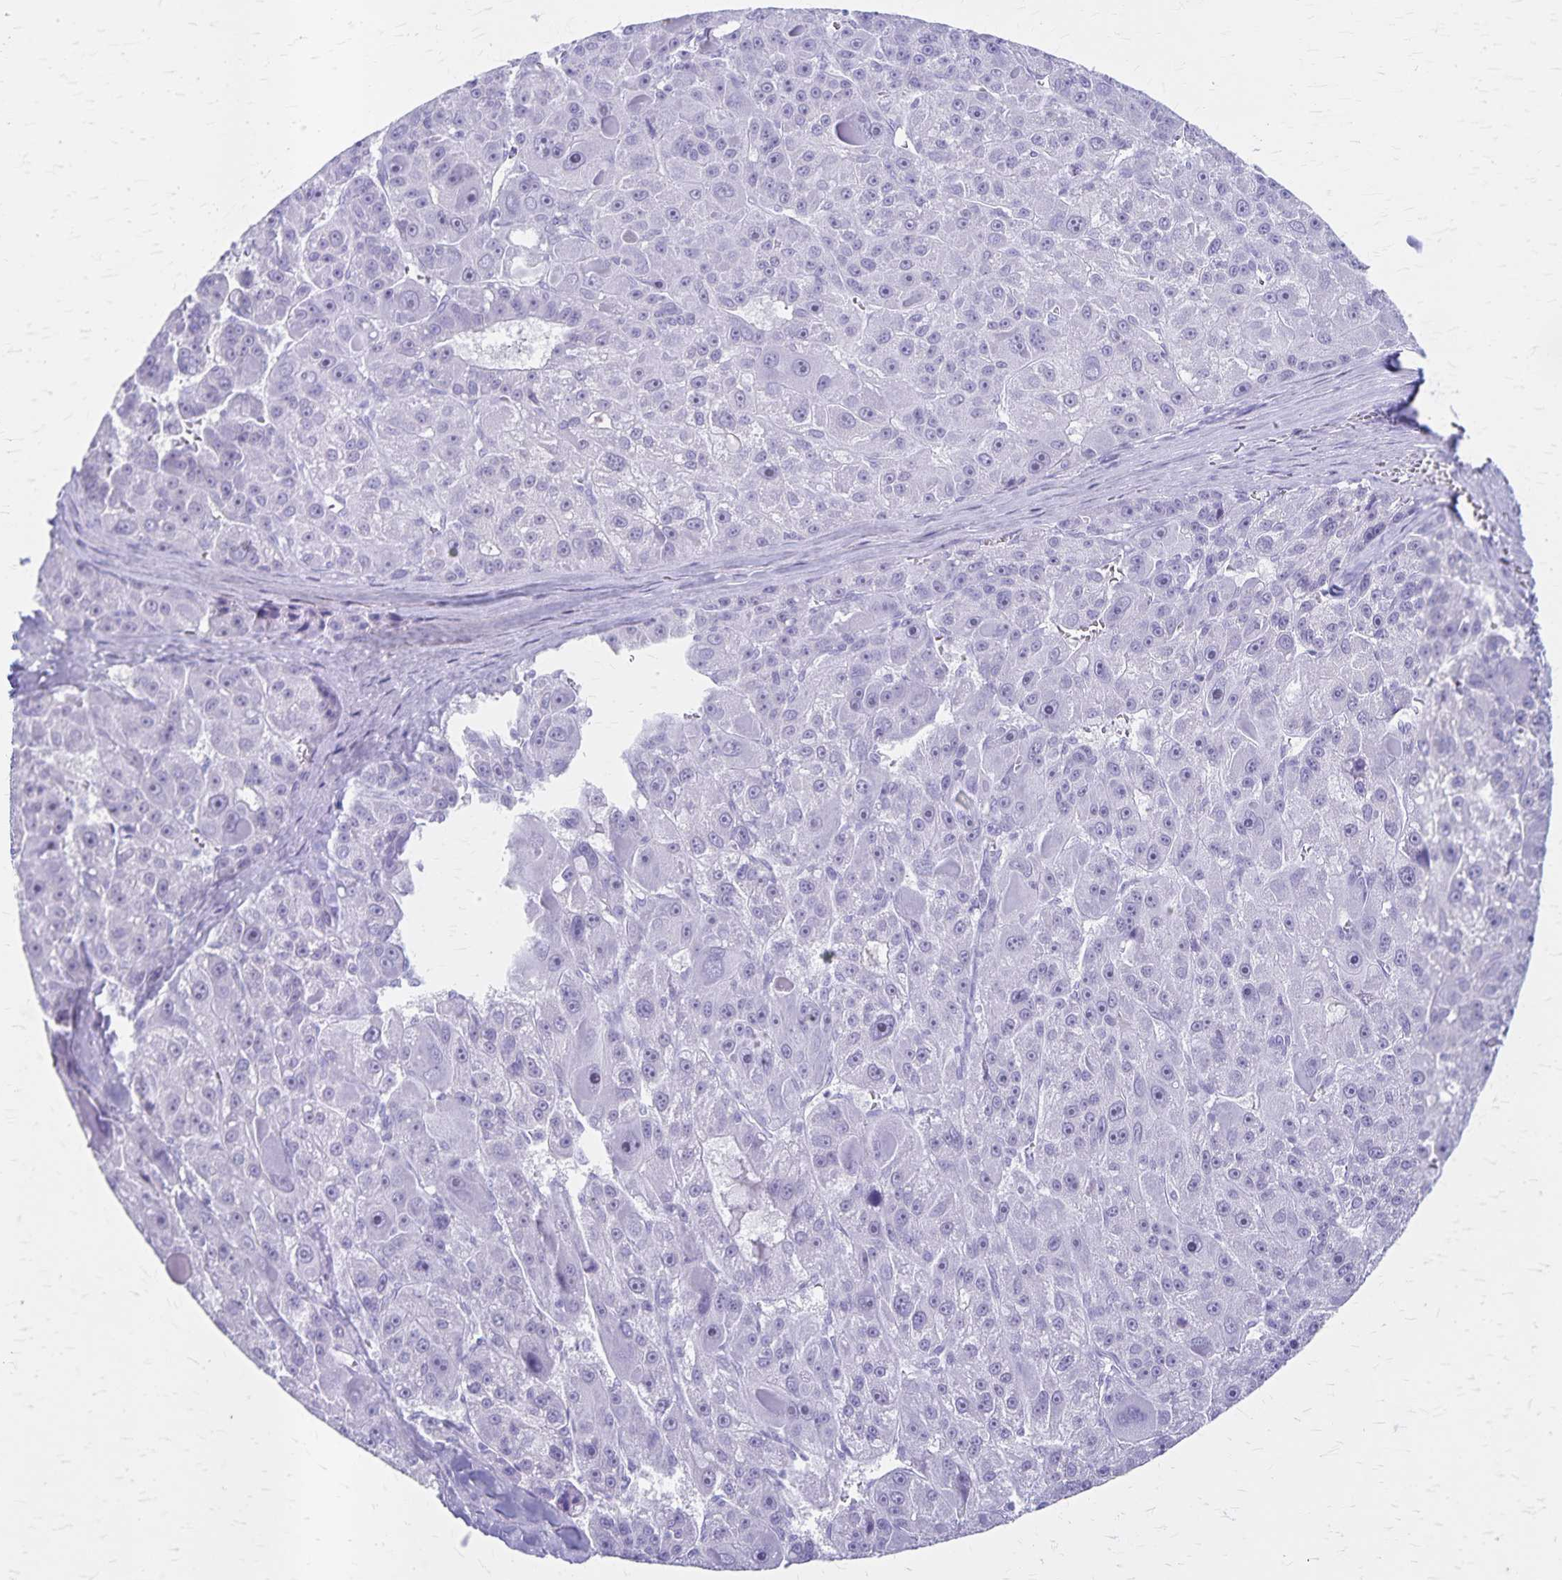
{"staining": {"intensity": "negative", "quantity": "none", "location": "none"}, "tissue": "liver cancer", "cell_type": "Tumor cells", "image_type": "cancer", "snomed": [{"axis": "morphology", "description": "Carcinoma, Hepatocellular, NOS"}, {"axis": "topography", "description": "Liver"}], "caption": "DAB (3,3'-diaminobenzidine) immunohistochemical staining of human liver cancer (hepatocellular carcinoma) demonstrates no significant expression in tumor cells.", "gene": "GPBAR1", "patient": {"sex": "male", "age": 76}}